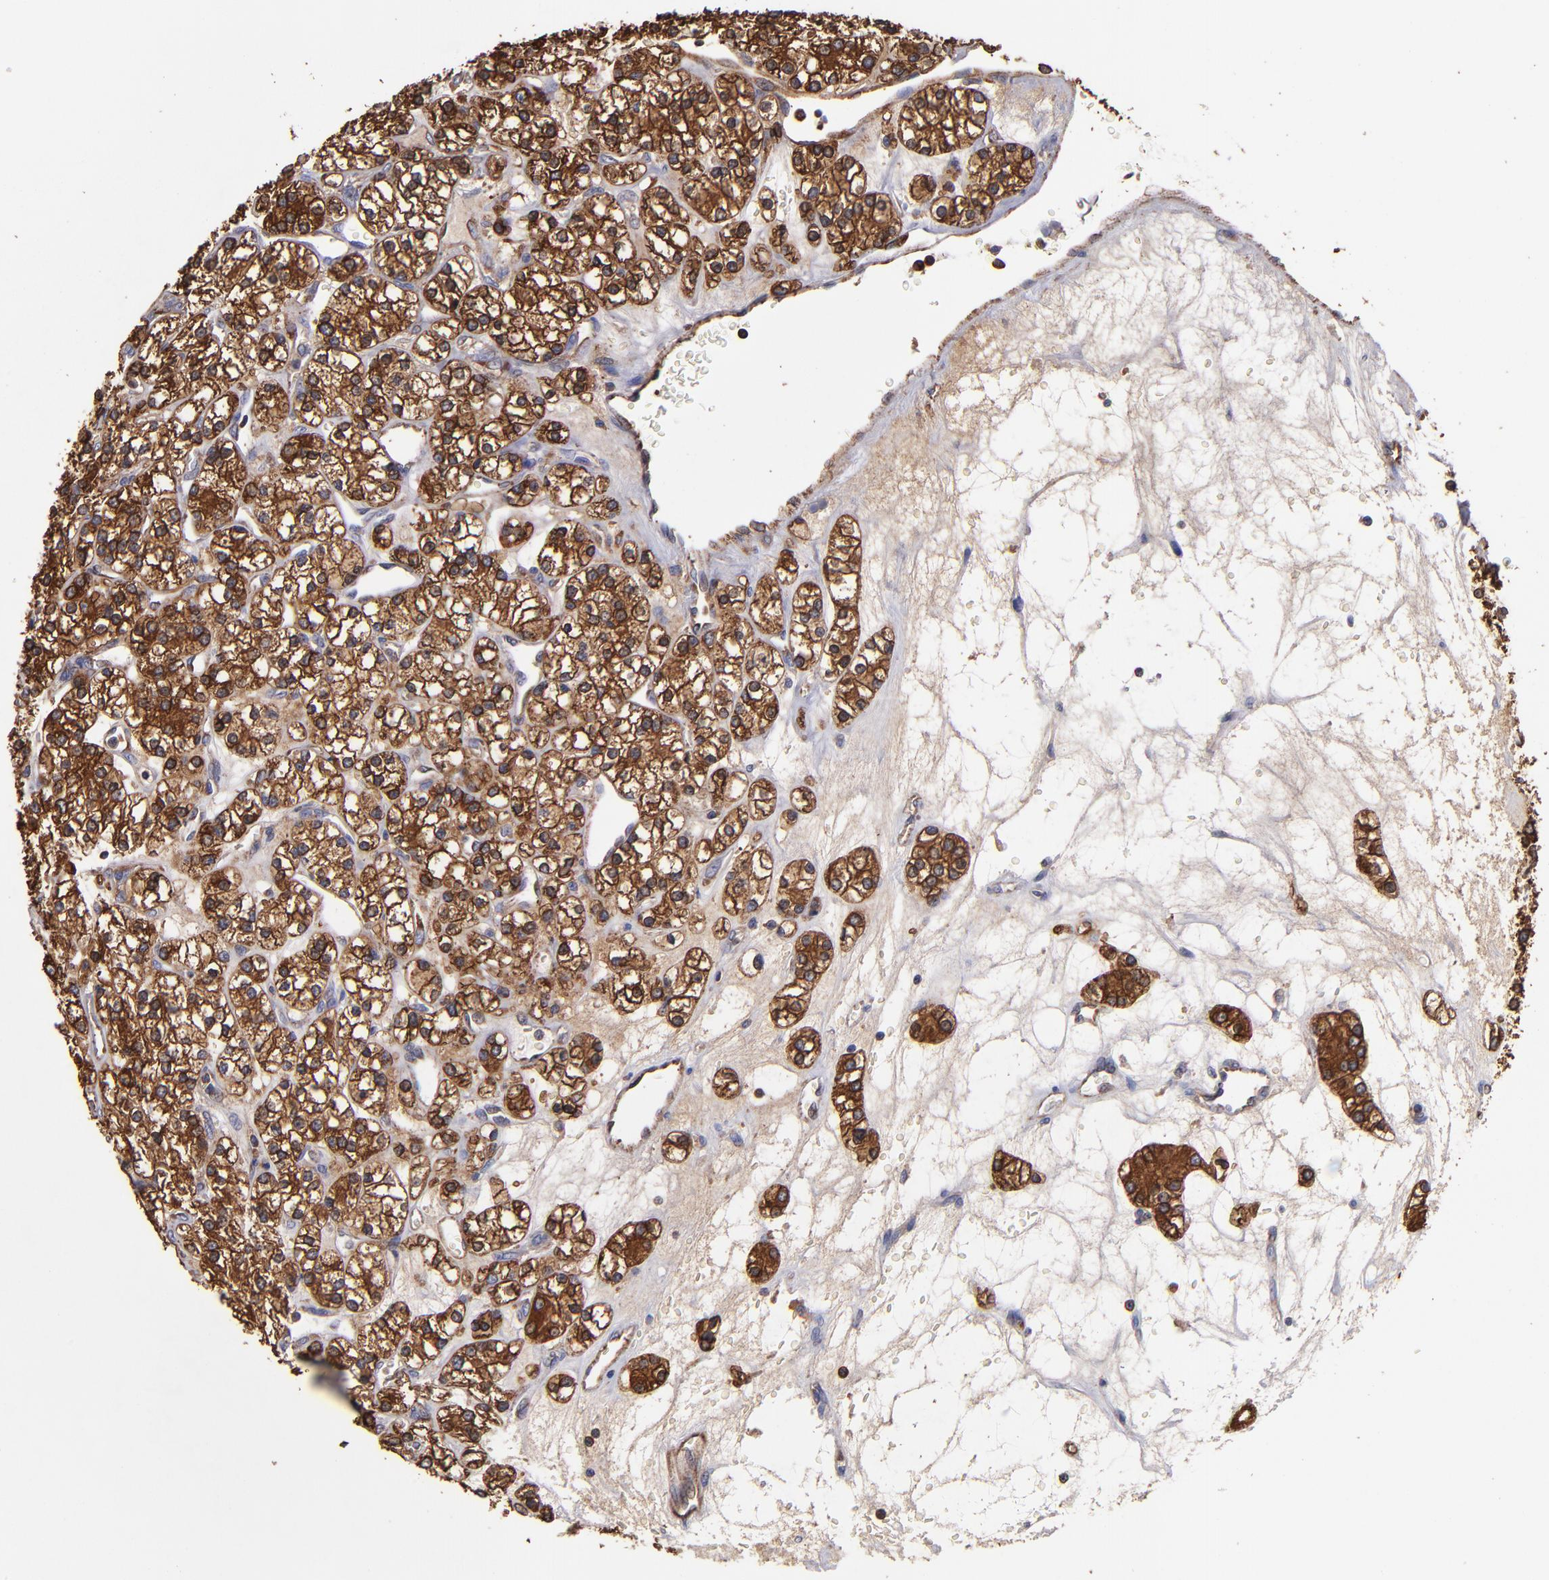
{"staining": {"intensity": "strong", "quantity": ">75%", "location": "cytoplasmic/membranous"}, "tissue": "renal cancer", "cell_type": "Tumor cells", "image_type": "cancer", "snomed": [{"axis": "morphology", "description": "Adenocarcinoma, NOS"}, {"axis": "topography", "description": "Kidney"}], "caption": "DAB (3,3'-diaminobenzidine) immunohistochemical staining of adenocarcinoma (renal) demonstrates strong cytoplasmic/membranous protein staining in about >75% of tumor cells.", "gene": "MVP", "patient": {"sex": "female", "age": 62}}